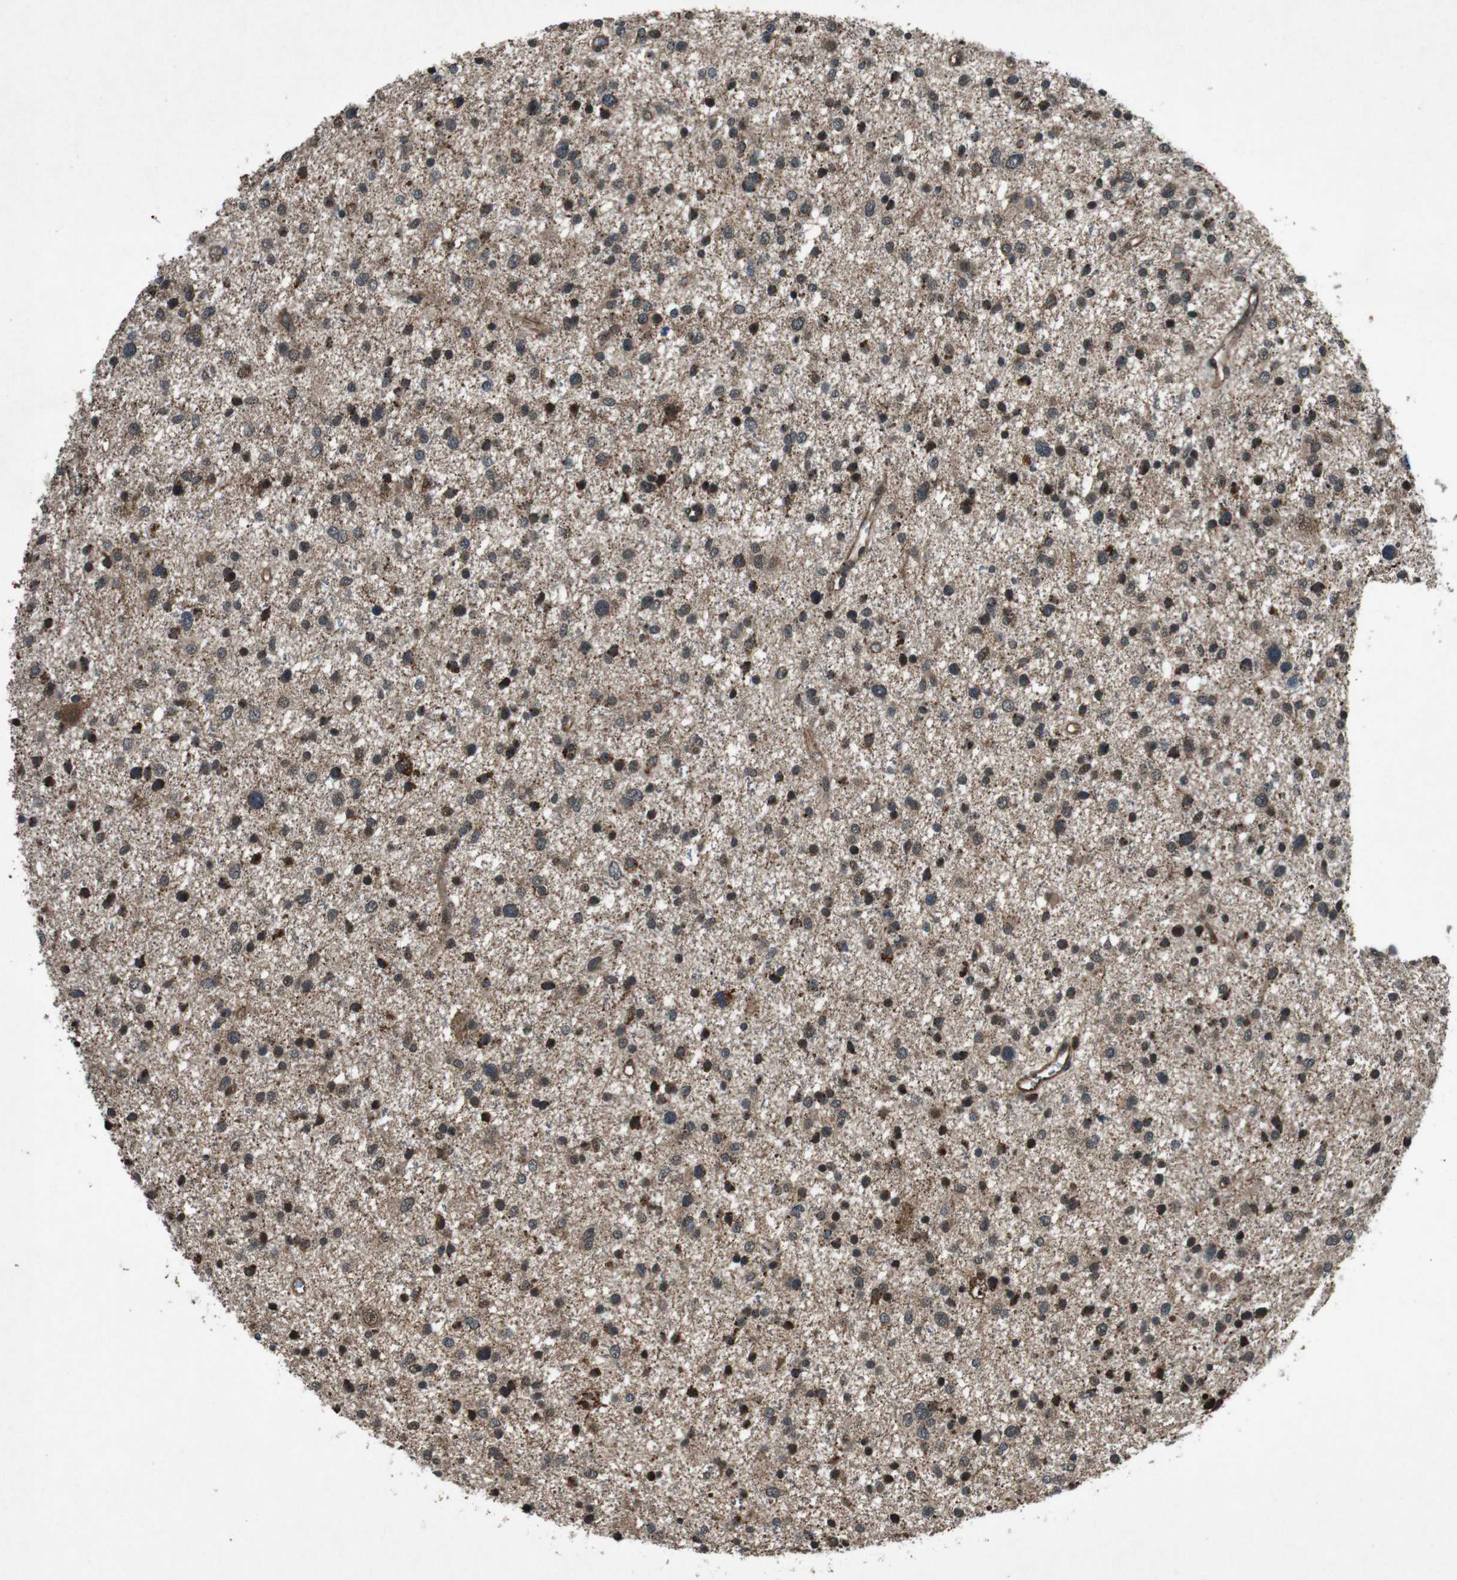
{"staining": {"intensity": "weak", "quantity": "<25%", "location": "cytoplasmic/membranous"}, "tissue": "glioma", "cell_type": "Tumor cells", "image_type": "cancer", "snomed": [{"axis": "morphology", "description": "Glioma, malignant, Low grade"}, {"axis": "topography", "description": "Brain"}], "caption": "Immunohistochemistry of human glioma displays no positivity in tumor cells. (Stains: DAB (3,3'-diaminobenzidine) immunohistochemistry with hematoxylin counter stain, Microscopy: brightfield microscopy at high magnification).", "gene": "SOCS1", "patient": {"sex": "female", "age": 37}}